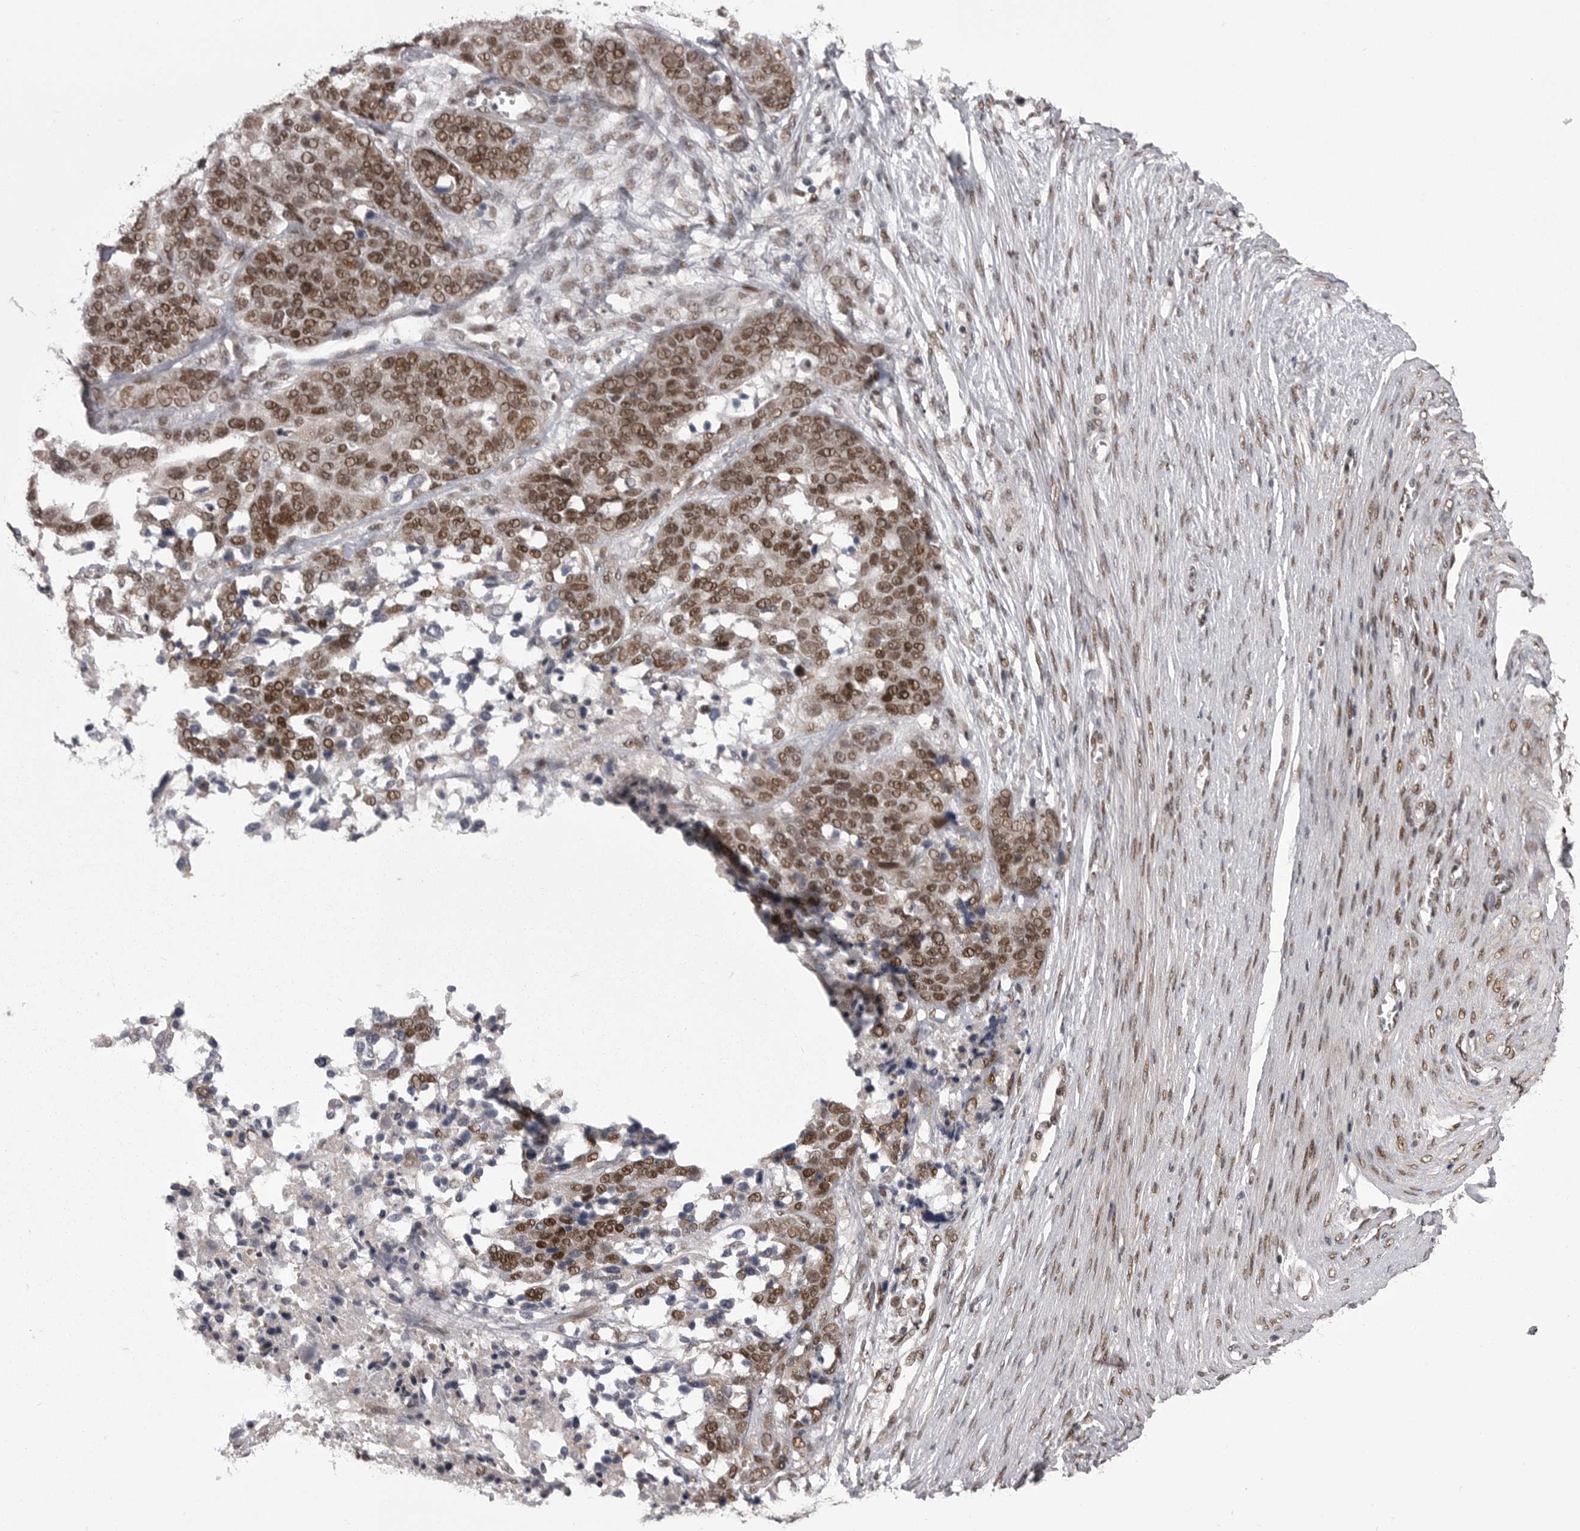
{"staining": {"intensity": "moderate", "quantity": ">75%", "location": "nuclear"}, "tissue": "ovarian cancer", "cell_type": "Tumor cells", "image_type": "cancer", "snomed": [{"axis": "morphology", "description": "Cystadenocarcinoma, serous, NOS"}, {"axis": "topography", "description": "Ovary"}], "caption": "A high-resolution histopathology image shows immunohistochemistry (IHC) staining of ovarian cancer, which demonstrates moderate nuclear positivity in about >75% of tumor cells.", "gene": "MEPCE", "patient": {"sex": "female", "age": 44}}